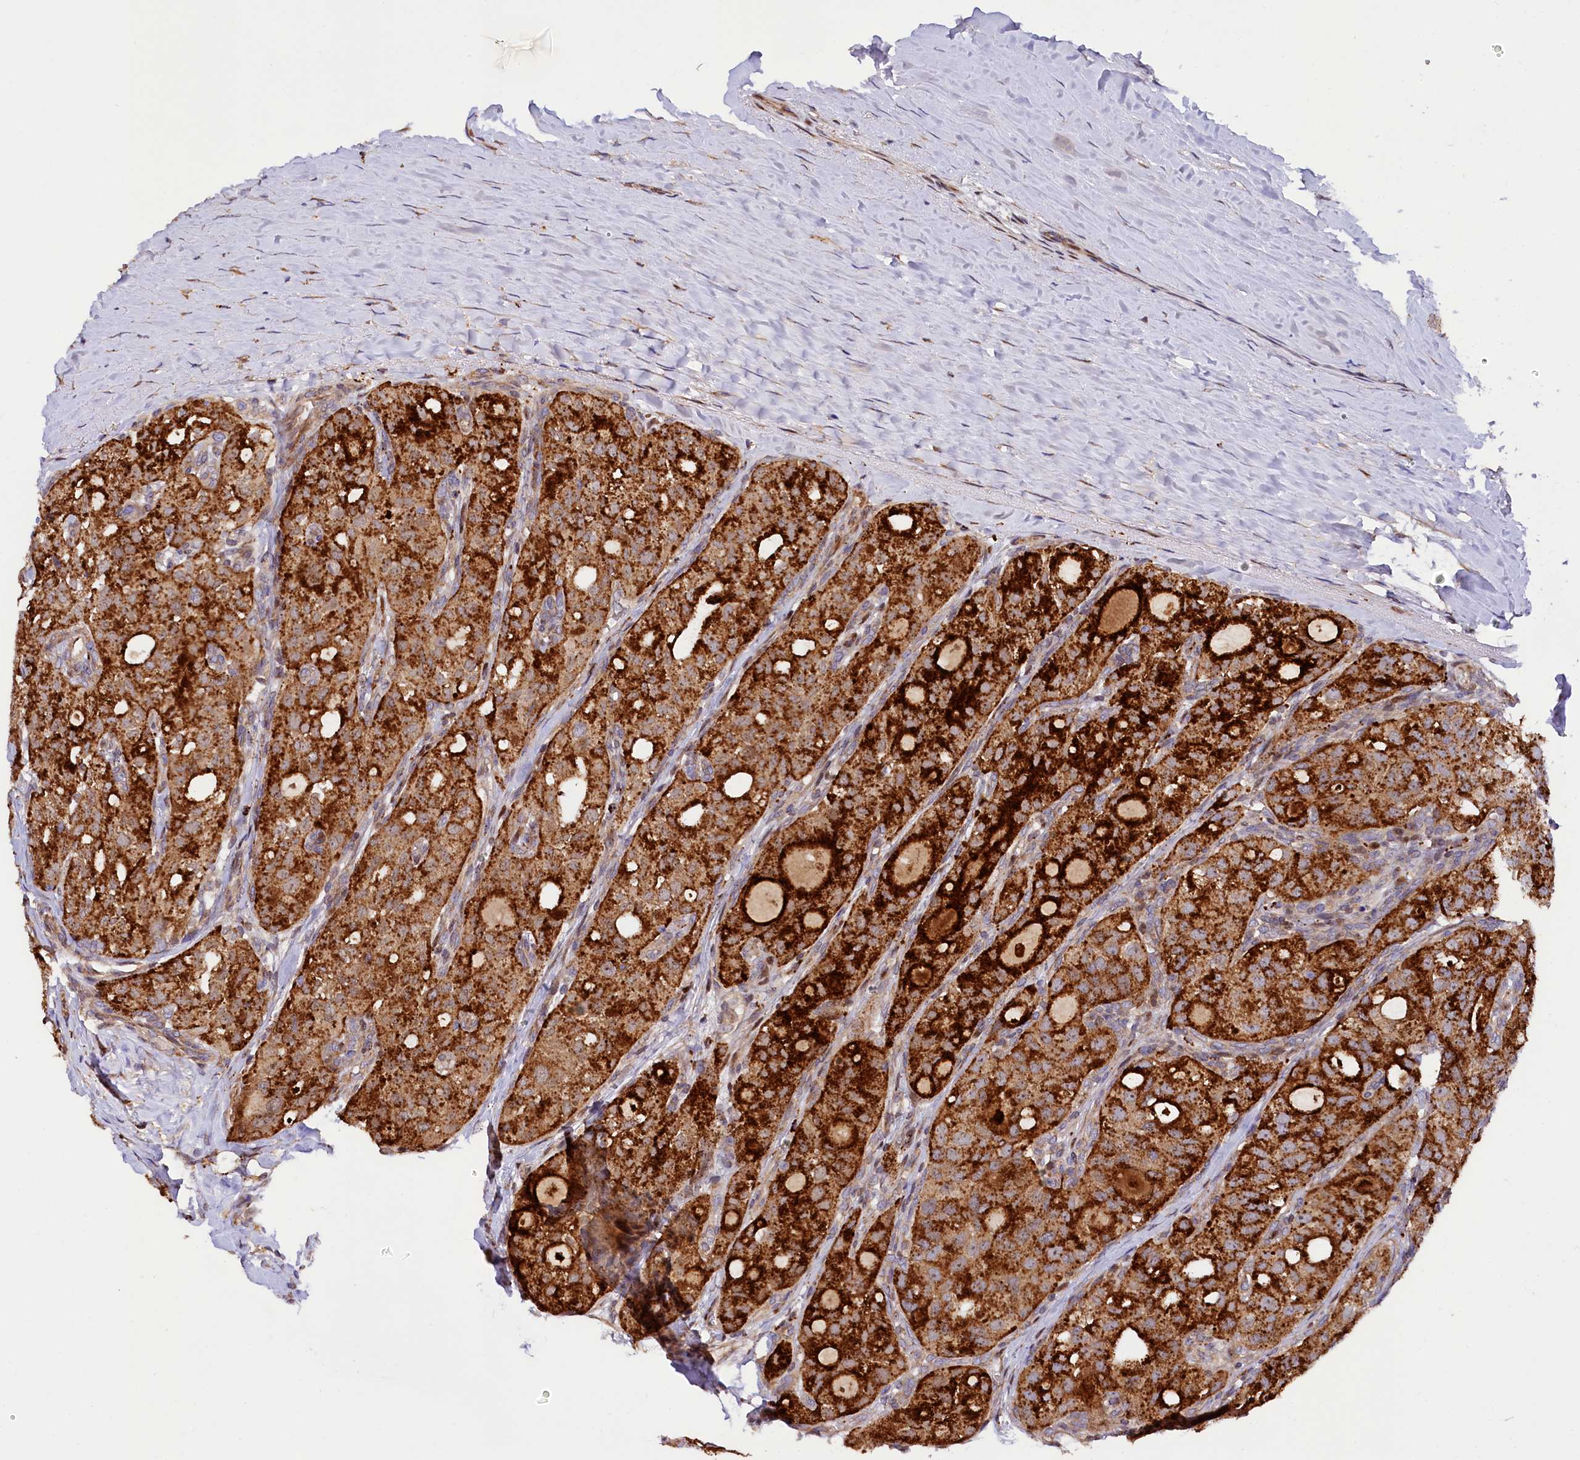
{"staining": {"intensity": "strong", "quantity": ">75%", "location": "cytoplasmic/membranous"}, "tissue": "thyroid cancer", "cell_type": "Tumor cells", "image_type": "cancer", "snomed": [{"axis": "morphology", "description": "Follicular adenoma carcinoma, NOS"}, {"axis": "topography", "description": "Thyroid gland"}], "caption": "Thyroid cancer (follicular adenoma carcinoma) tissue demonstrates strong cytoplasmic/membranous positivity in about >75% of tumor cells", "gene": "PDZRN3", "patient": {"sex": "male", "age": 75}}